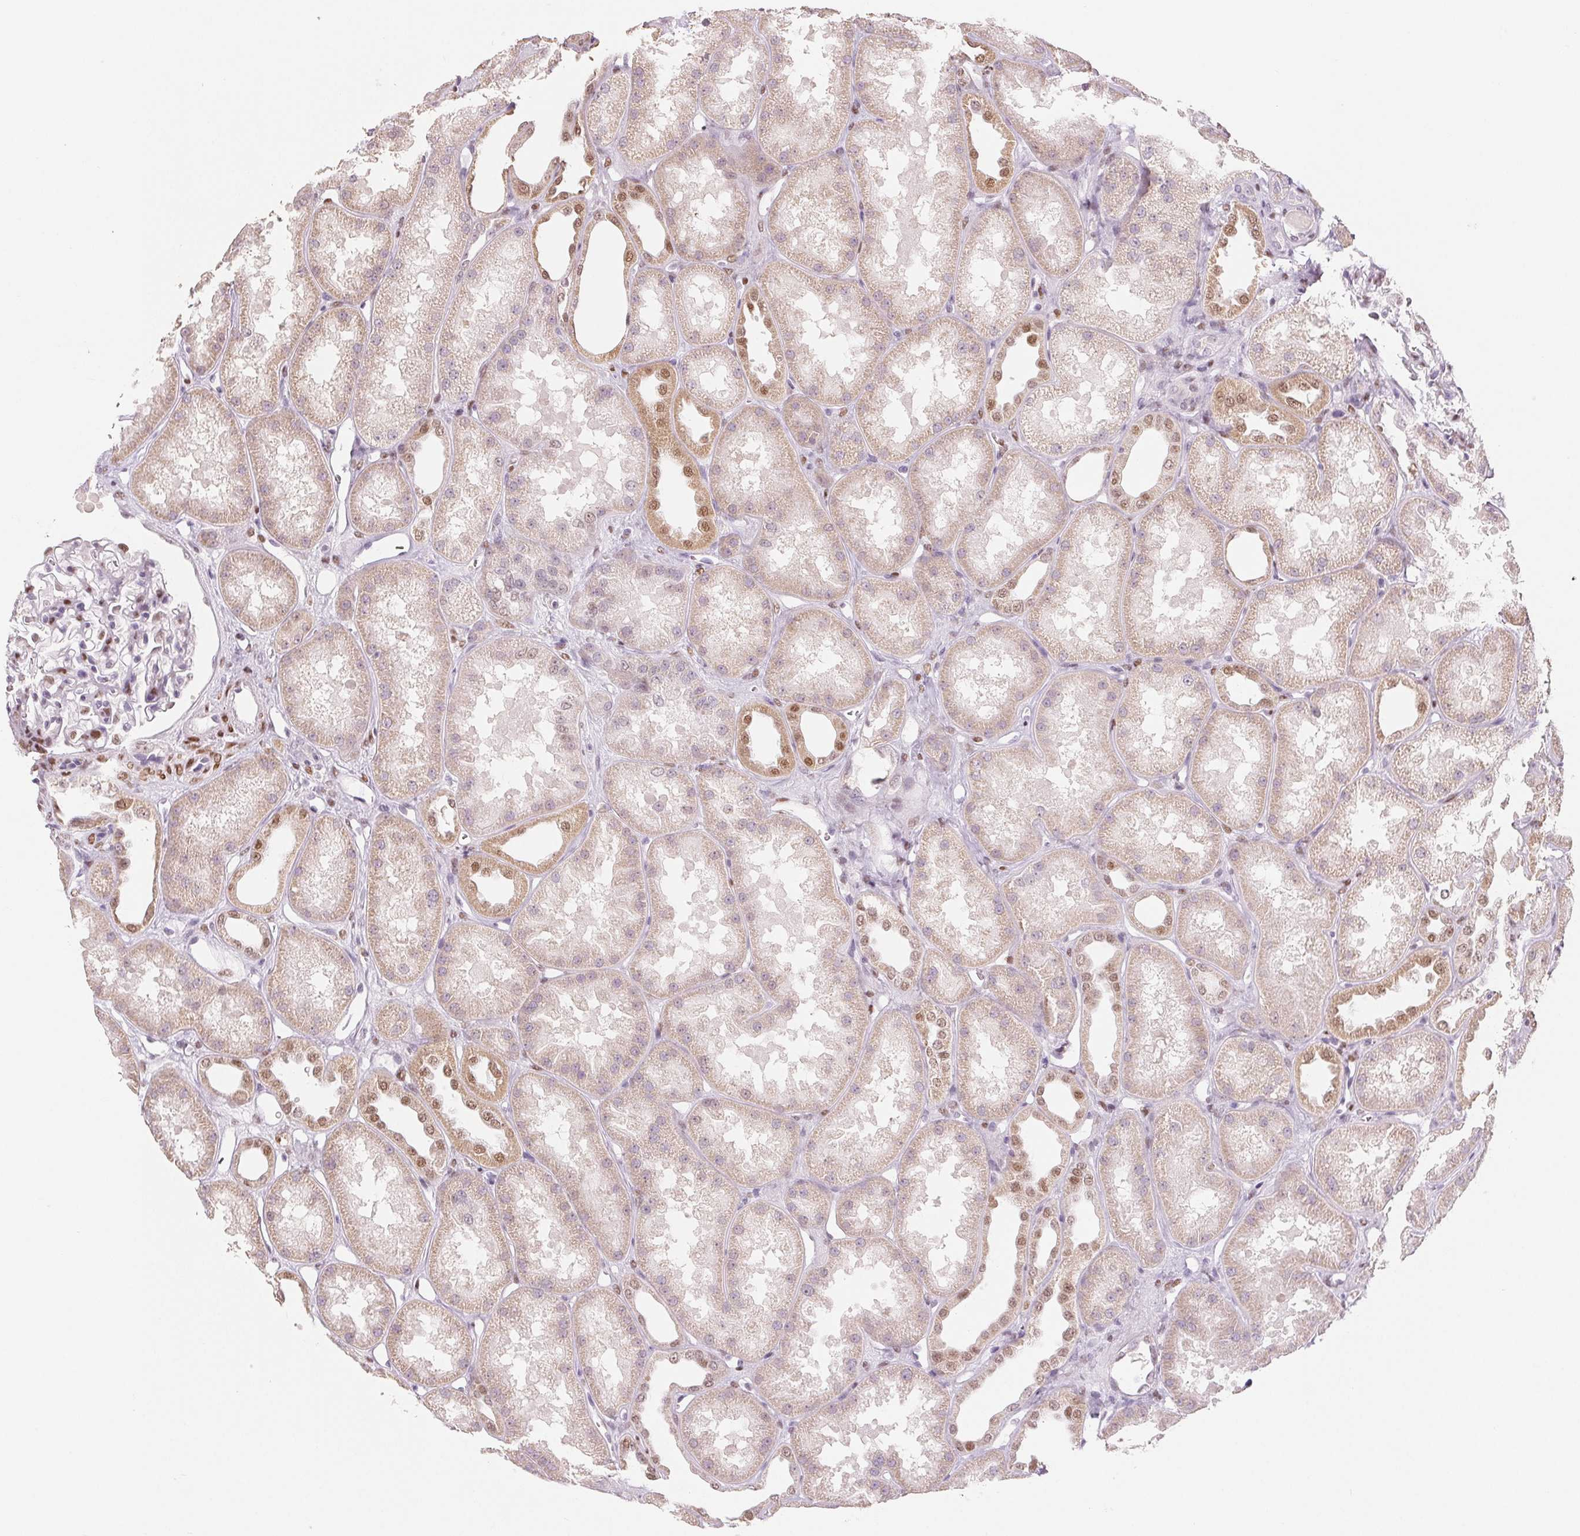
{"staining": {"intensity": "moderate", "quantity": "<25%", "location": "nuclear"}, "tissue": "kidney", "cell_type": "Cells in glomeruli", "image_type": "normal", "snomed": [{"axis": "morphology", "description": "Normal tissue, NOS"}, {"axis": "topography", "description": "Kidney"}], "caption": "High-power microscopy captured an immunohistochemistry (IHC) micrograph of benign kidney, revealing moderate nuclear positivity in about <25% of cells in glomeruli. The protein is shown in brown color, while the nuclei are stained blue.", "gene": "SMARCD3", "patient": {"sex": "male", "age": 61}}